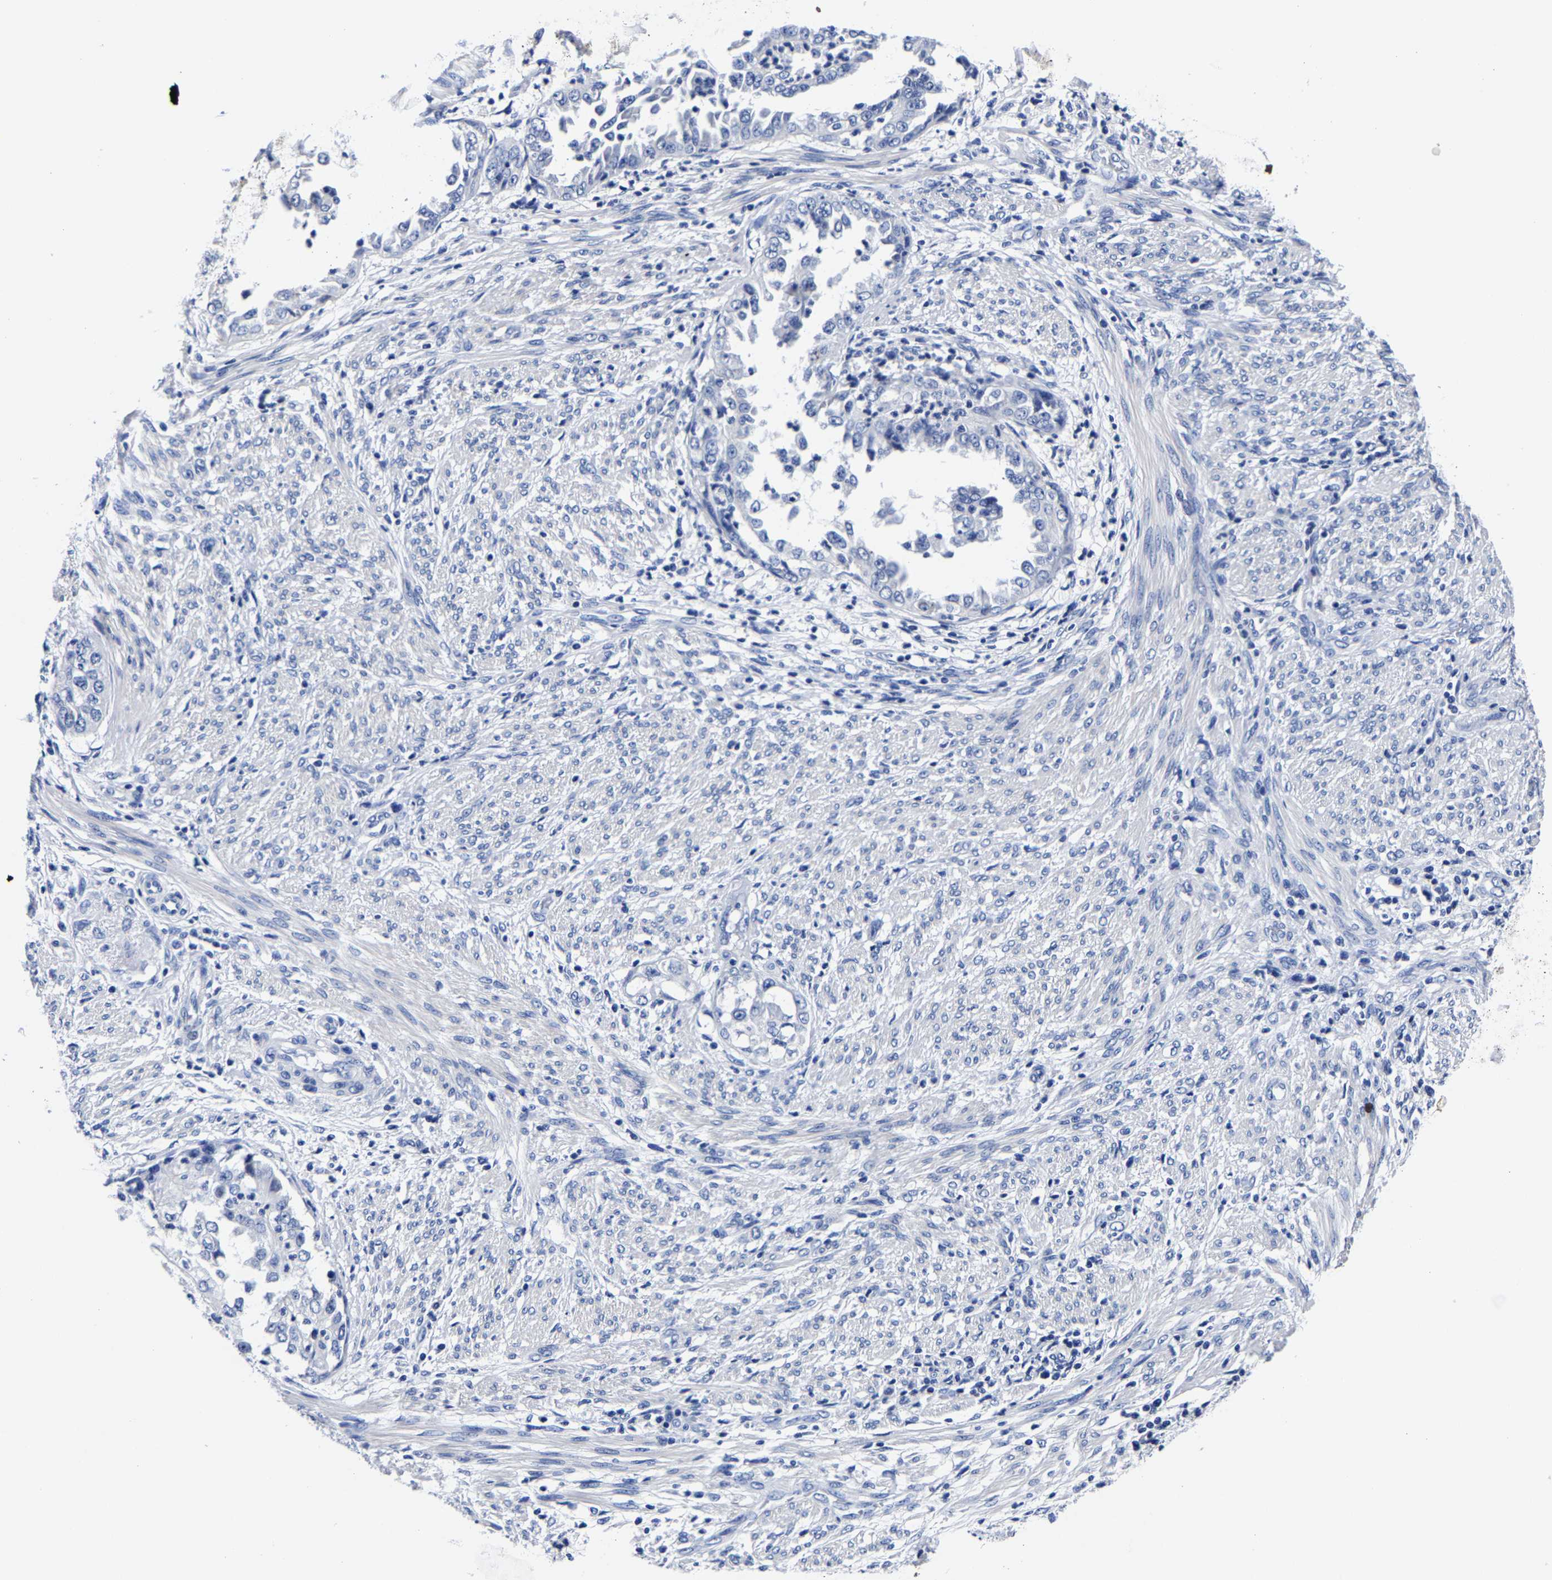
{"staining": {"intensity": "negative", "quantity": "none", "location": "none"}, "tissue": "endometrial cancer", "cell_type": "Tumor cells", "image_type": "cancer", "snomed": [{"axis": "morphology", "description": "Adenocarcinoma, NOS"}, {"axis": "topography", "description": "Endometrium"}], "caption": "Immunohistochemical staining of endometrial cancer (adenocarcinoma) displays no significant staining in tumor cells.", "gene": "CPA2", "patient": {"sex": "female", "age": 85}}